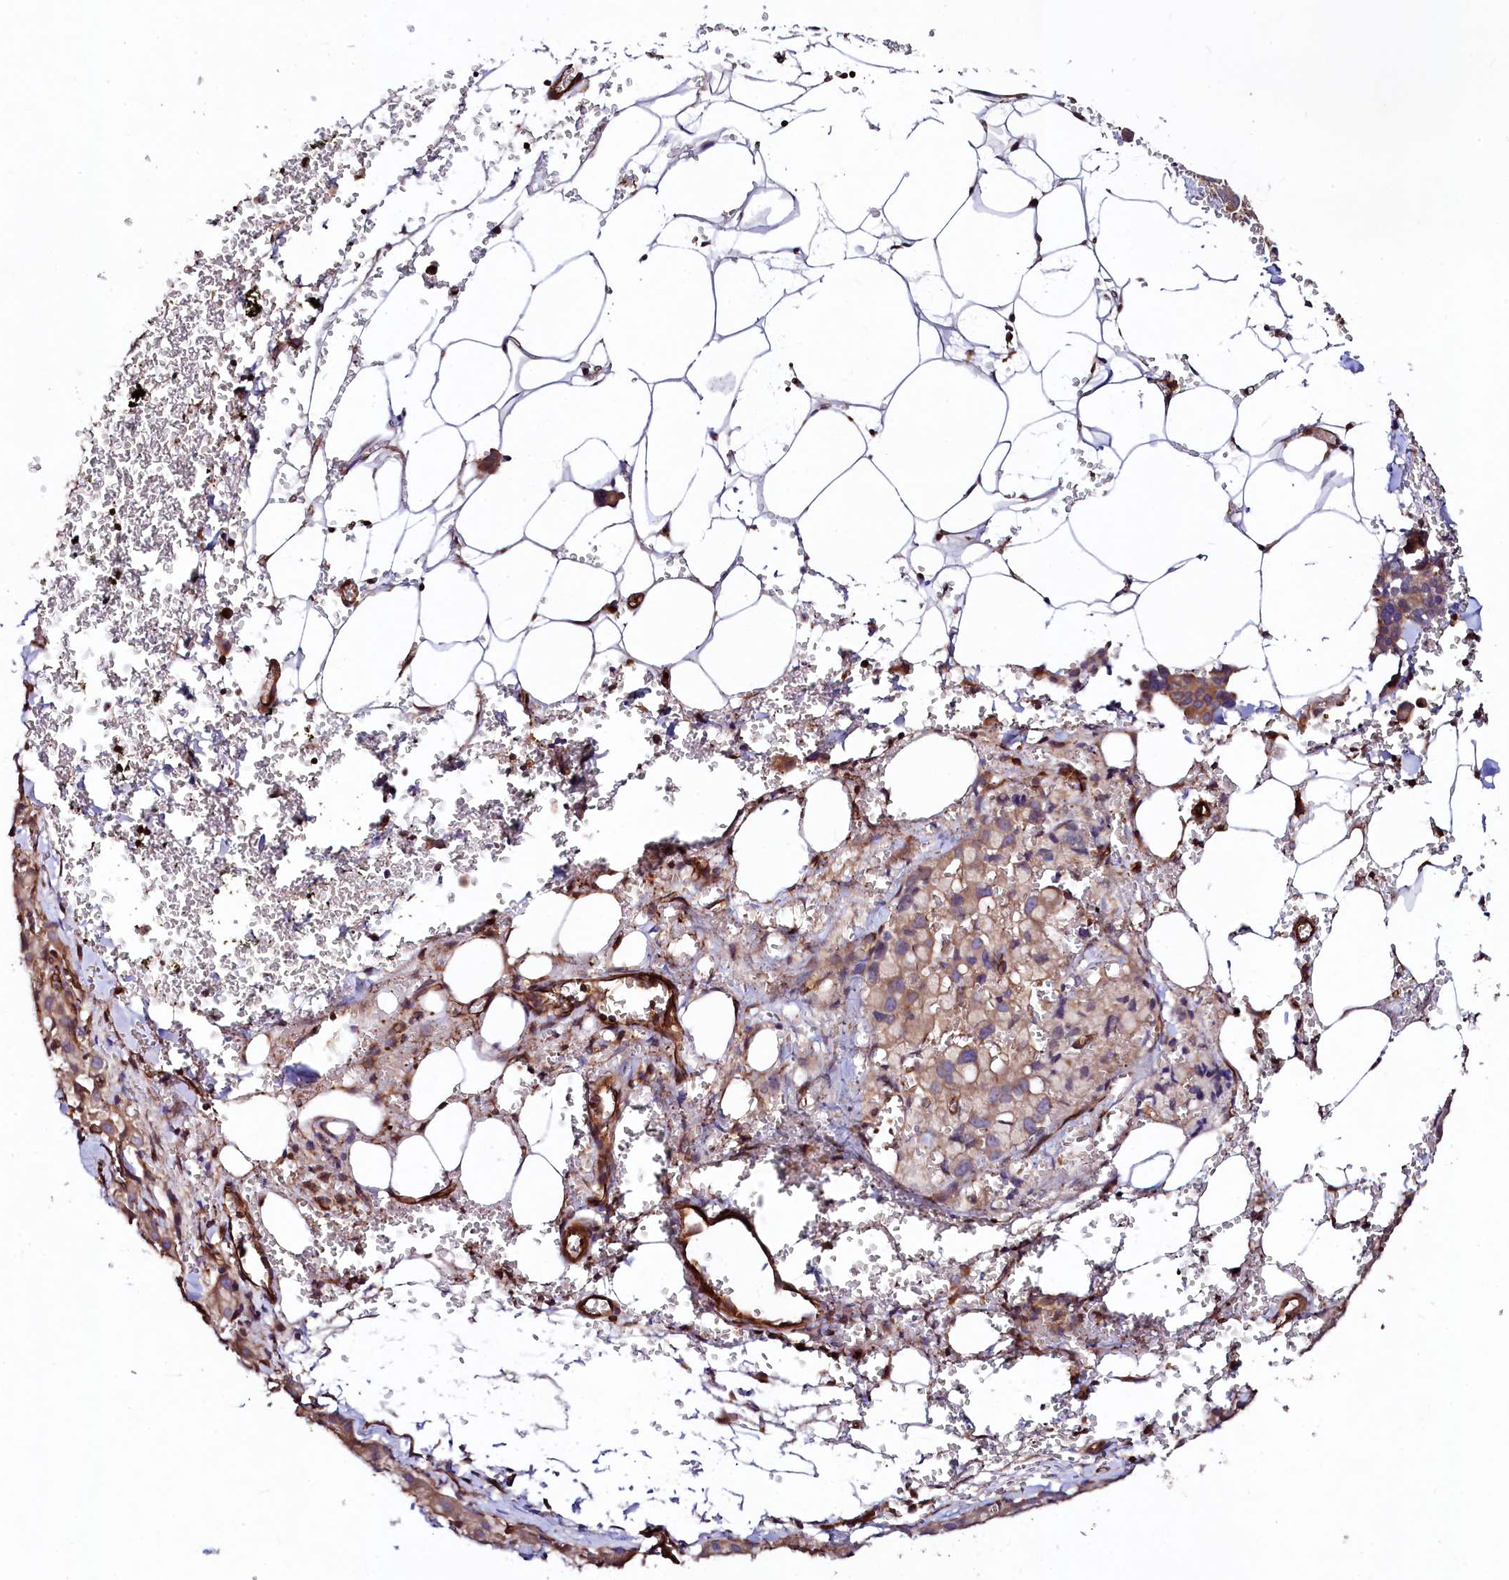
{"staining": {"intensity": "weak", "quantity": "25%-75%", "location": "cytoplasmic/membranous"}, "tissue": "pancreatic cancer", "cell_type": "Tumor cells", "image_type": "cancer", "snomed": [{"axis": "morphology", "description": "Adenocarcinoma, NOS"}, {"axis": "topography", "description": "Pancreas"}], "caption": "Pancreatic cancer stained with a protein marker shows weak staining in tumor cells.", "gene": "KLHDC4", "patient": {"sex": "male", "age": 65}}